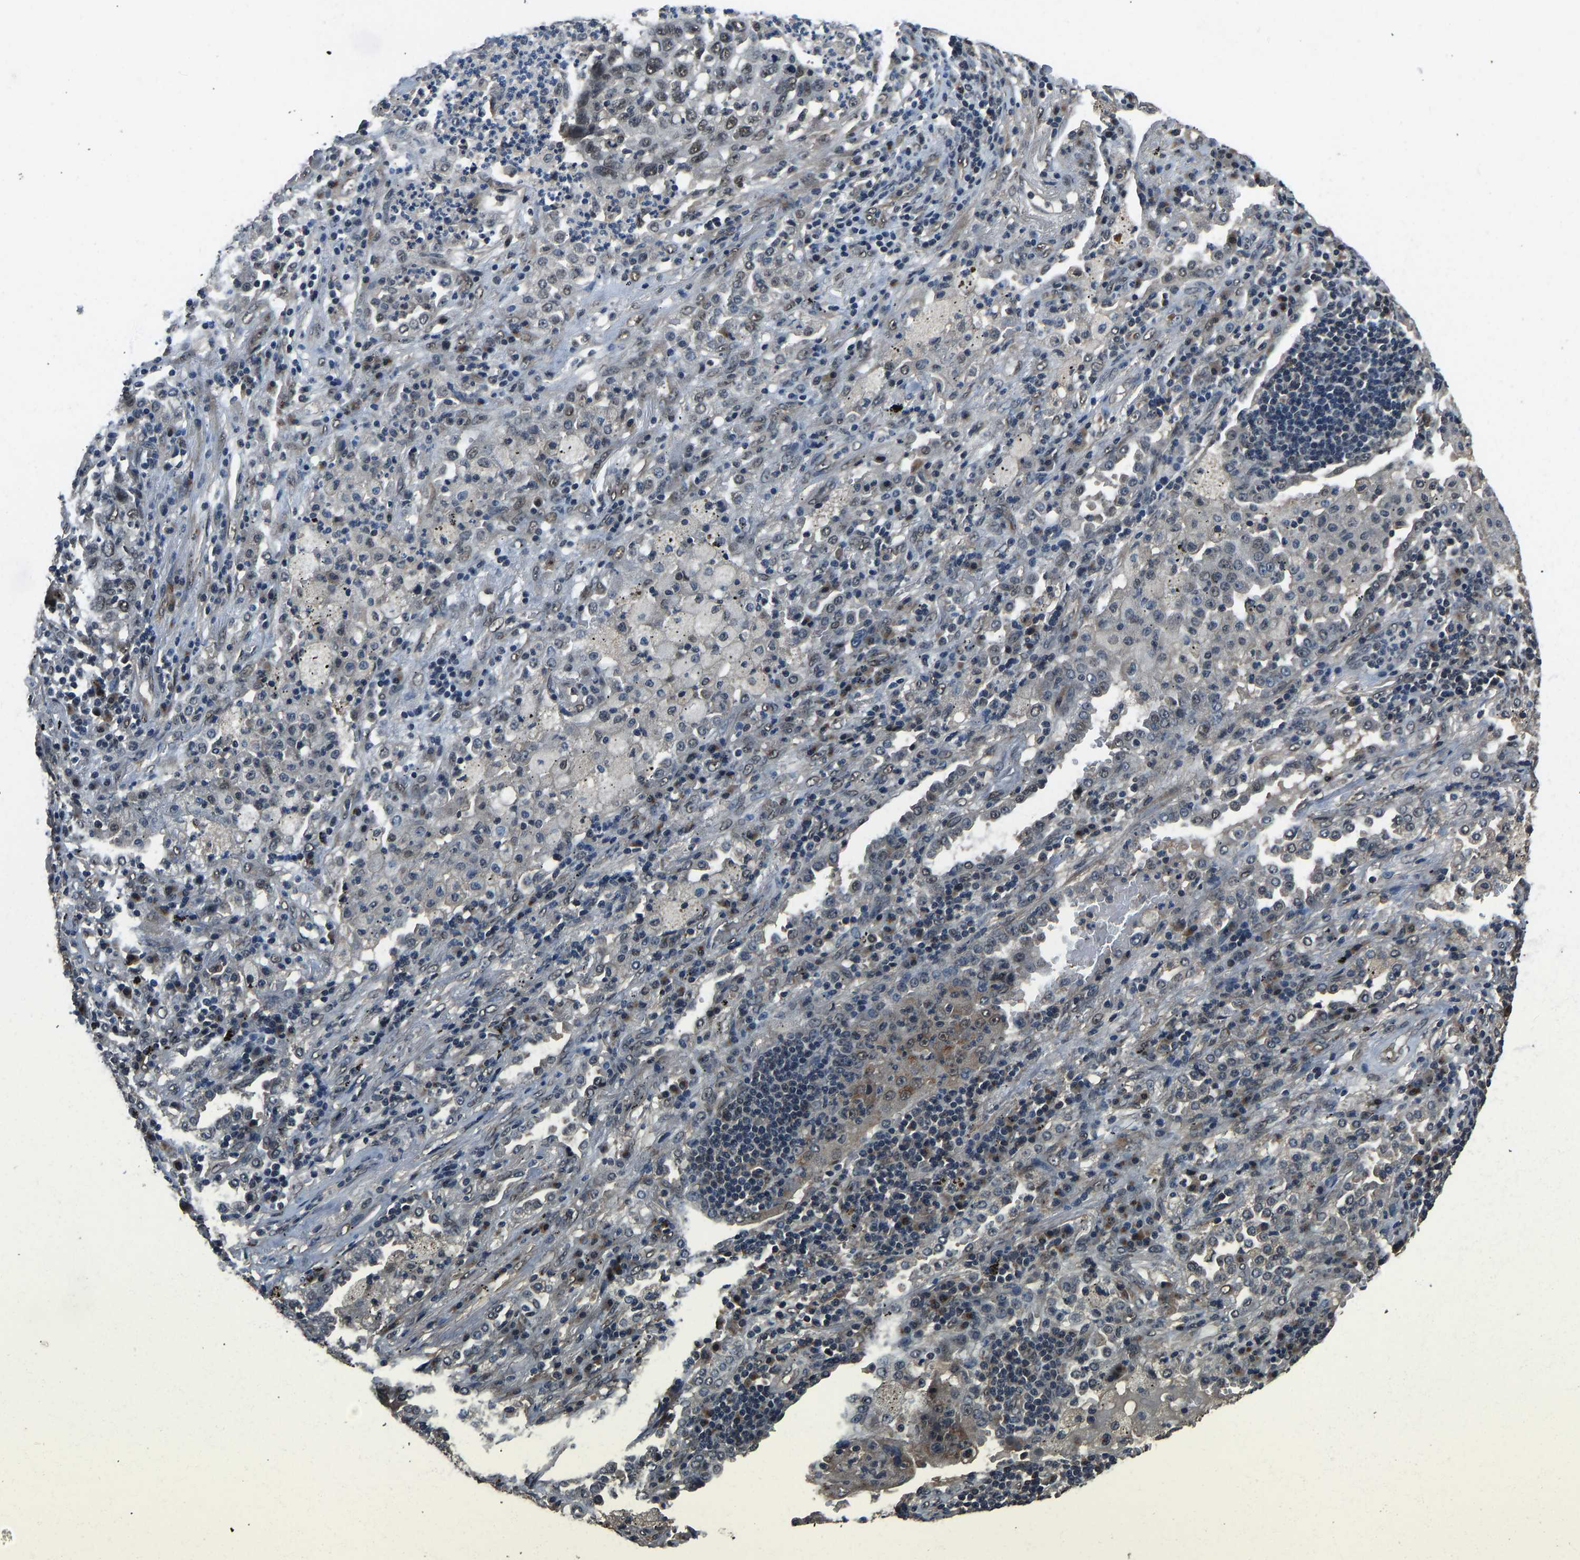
{"staining": {"intensity": "weak", "quantity": ">75%", "location": "nuclear"}, "tissue": "lung cancer", "cell_type": "Tumor cells", "image_type": "cancer", "snomed": [{"axis": "morphology", "description": "Squamous cell carcinoma, NOS"}, {"axis": "topography", "description": "Lung"}], "caption": "A brown stain shows weak nuclear positivity of a protein in human lung squamous cell carcinoma tumor cells.", "gene": "TOX4", "patient": {"sex": "female", "age": 63}}